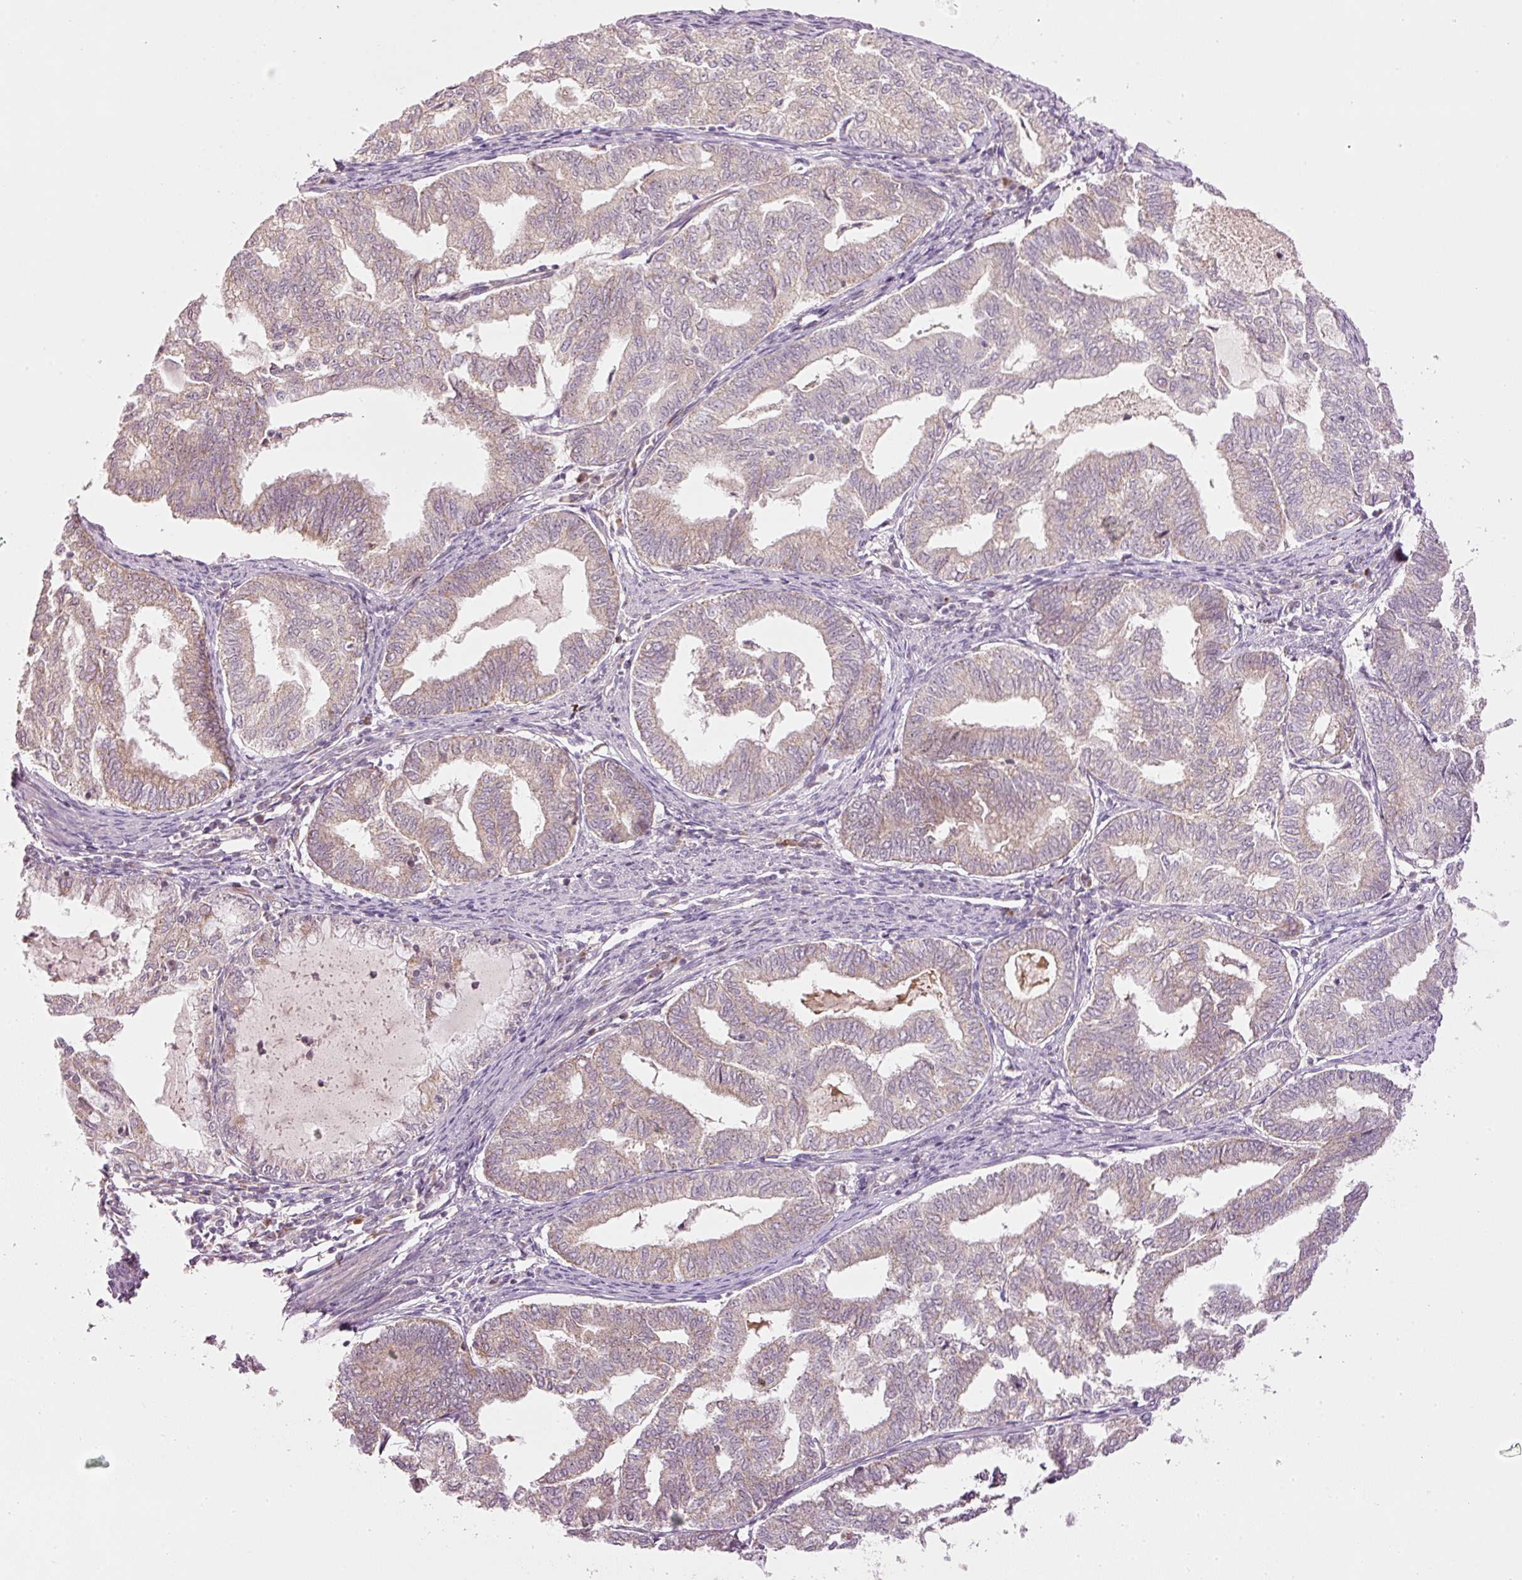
{"staining": {"intensity": "weak", "quantity": "25%-75%", "location": "cytoplasmic/membranous"}, "tissue": "endometrial cancer", "cell_type": "Tumor cells", "image_type": "cancer", "snomed": [{"axis": "morphology", "description": "Adenocarcinoma, NOS"}, {"axis": "topography", "description": "Endometrium"}], "caption": "Human adenocarcinoma (endometrial) stained for a protein (brown) reveals weak cytoplasmic/membranous positive positivity in about 25%-75% of tumor cells.", "gene": "CDC20B", "patient": {"sex": "female", "age": 79}}